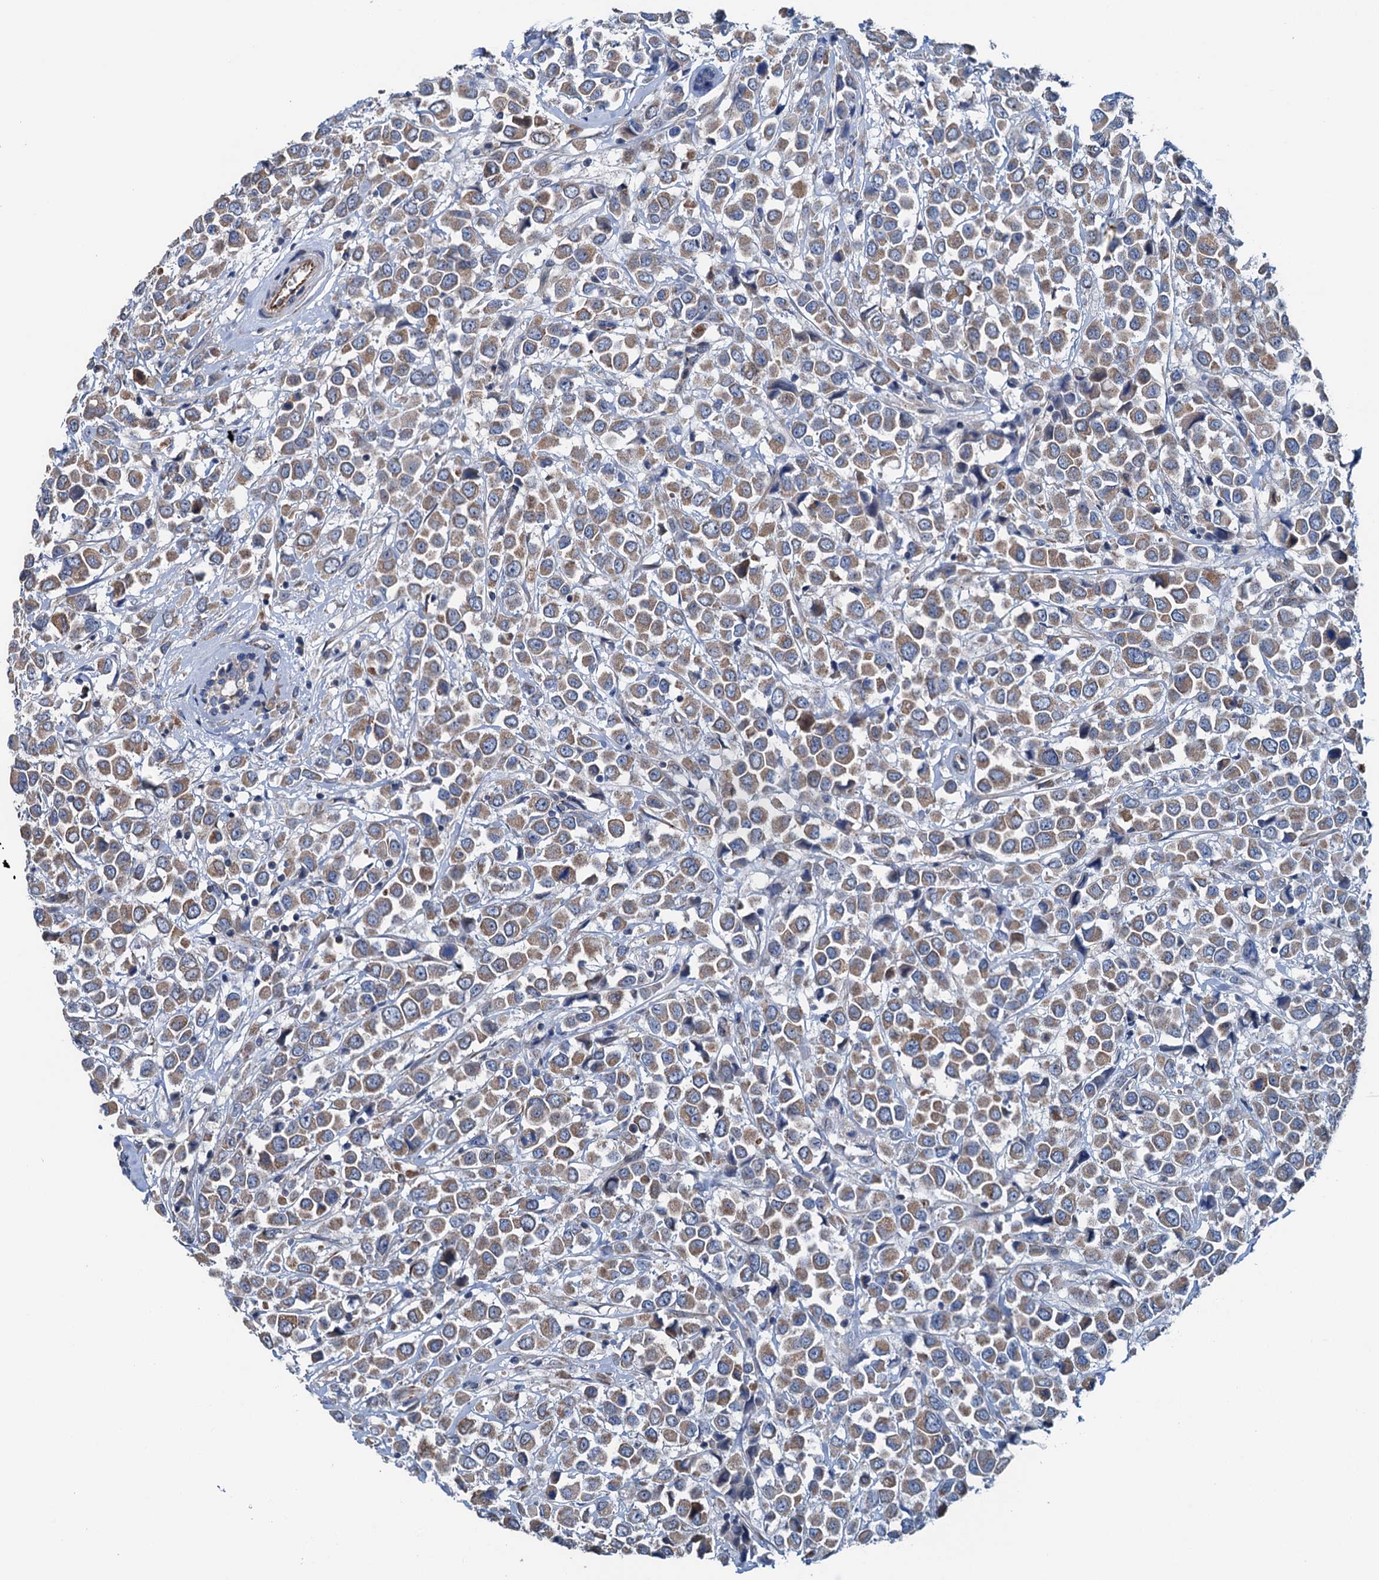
{"staining": {"intensity": "moderate", "quantity": ">75%", "location": "cytoplasmic/membranous"}, "tissue": "breast cancer", "cell_type": "Tumor cells", "image_type": "cancer", "snomed": [{"axis": "morphology", "description": "Duct carcinoma"}, {"axis": "topography", "description": "Breast"}], "caption": "Protein positivity by immunohistochemistry displays moderate cytoplasmic/membranous expression in about >75% of tumor cells in infiltrating ductal carcinoma (breast).", "gene": "ELAC1", "patient": {"sex": "female", "age": 61}}